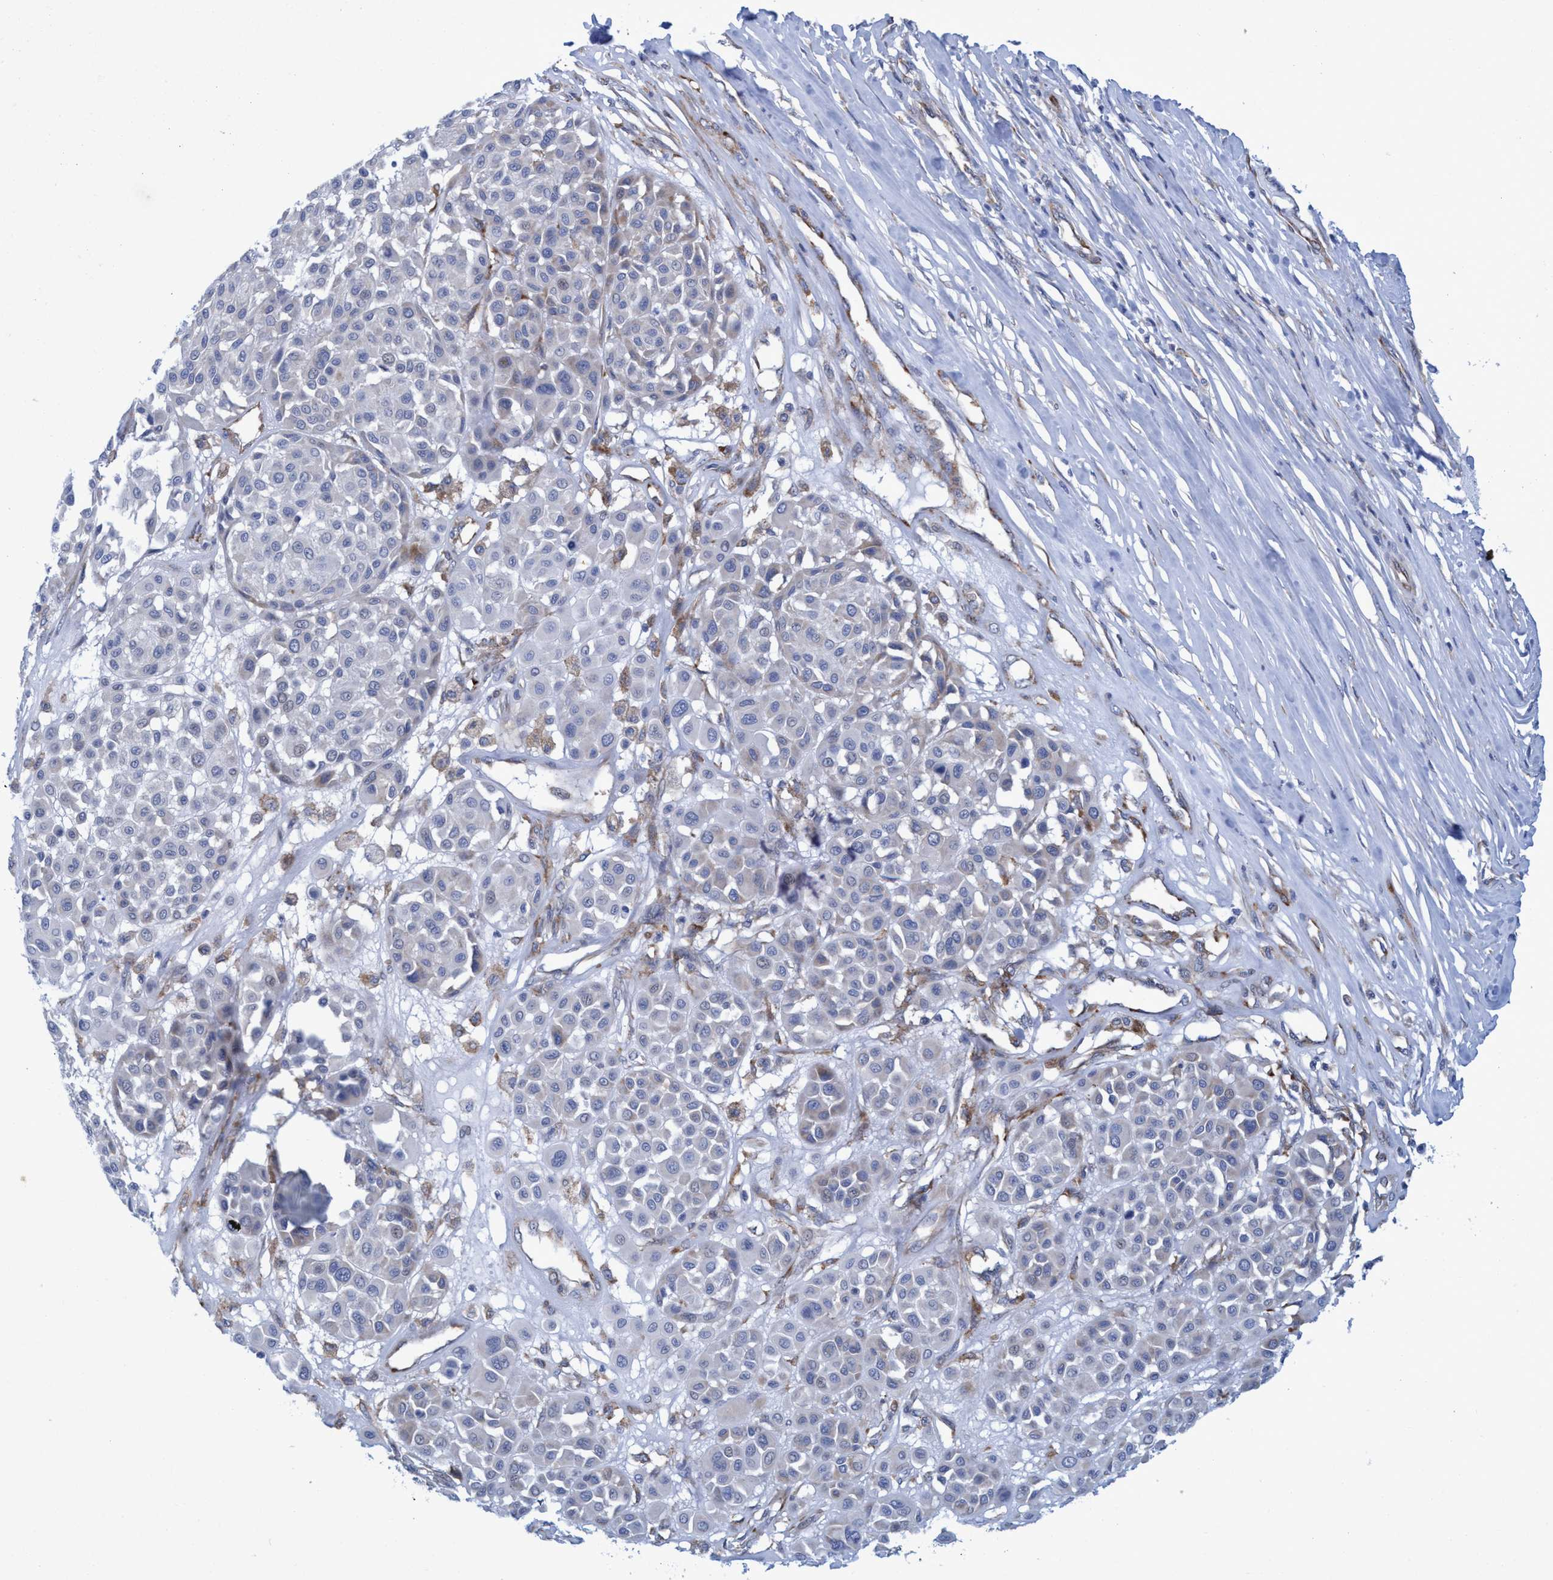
{"staining": {"intensity": "negative", "quantity": "none", "location": "none"}, "tissue": "melanoma", "cell_type": "Tumor cells", "image_type": "cancer", "snomed": [{"axis": "morphology", "description": "Malignant melanoma, Metastatic site"}, {"axis": "topography", "description": "Soft tissue"}], "caption": "Malignant melanoma (metastatic site) stained for a protein using immunohistochemistry (IHC) exhibits no expression tumor cells.", "gene": "R3HCC1", "patient": {"sex": "male", "age": 41}}